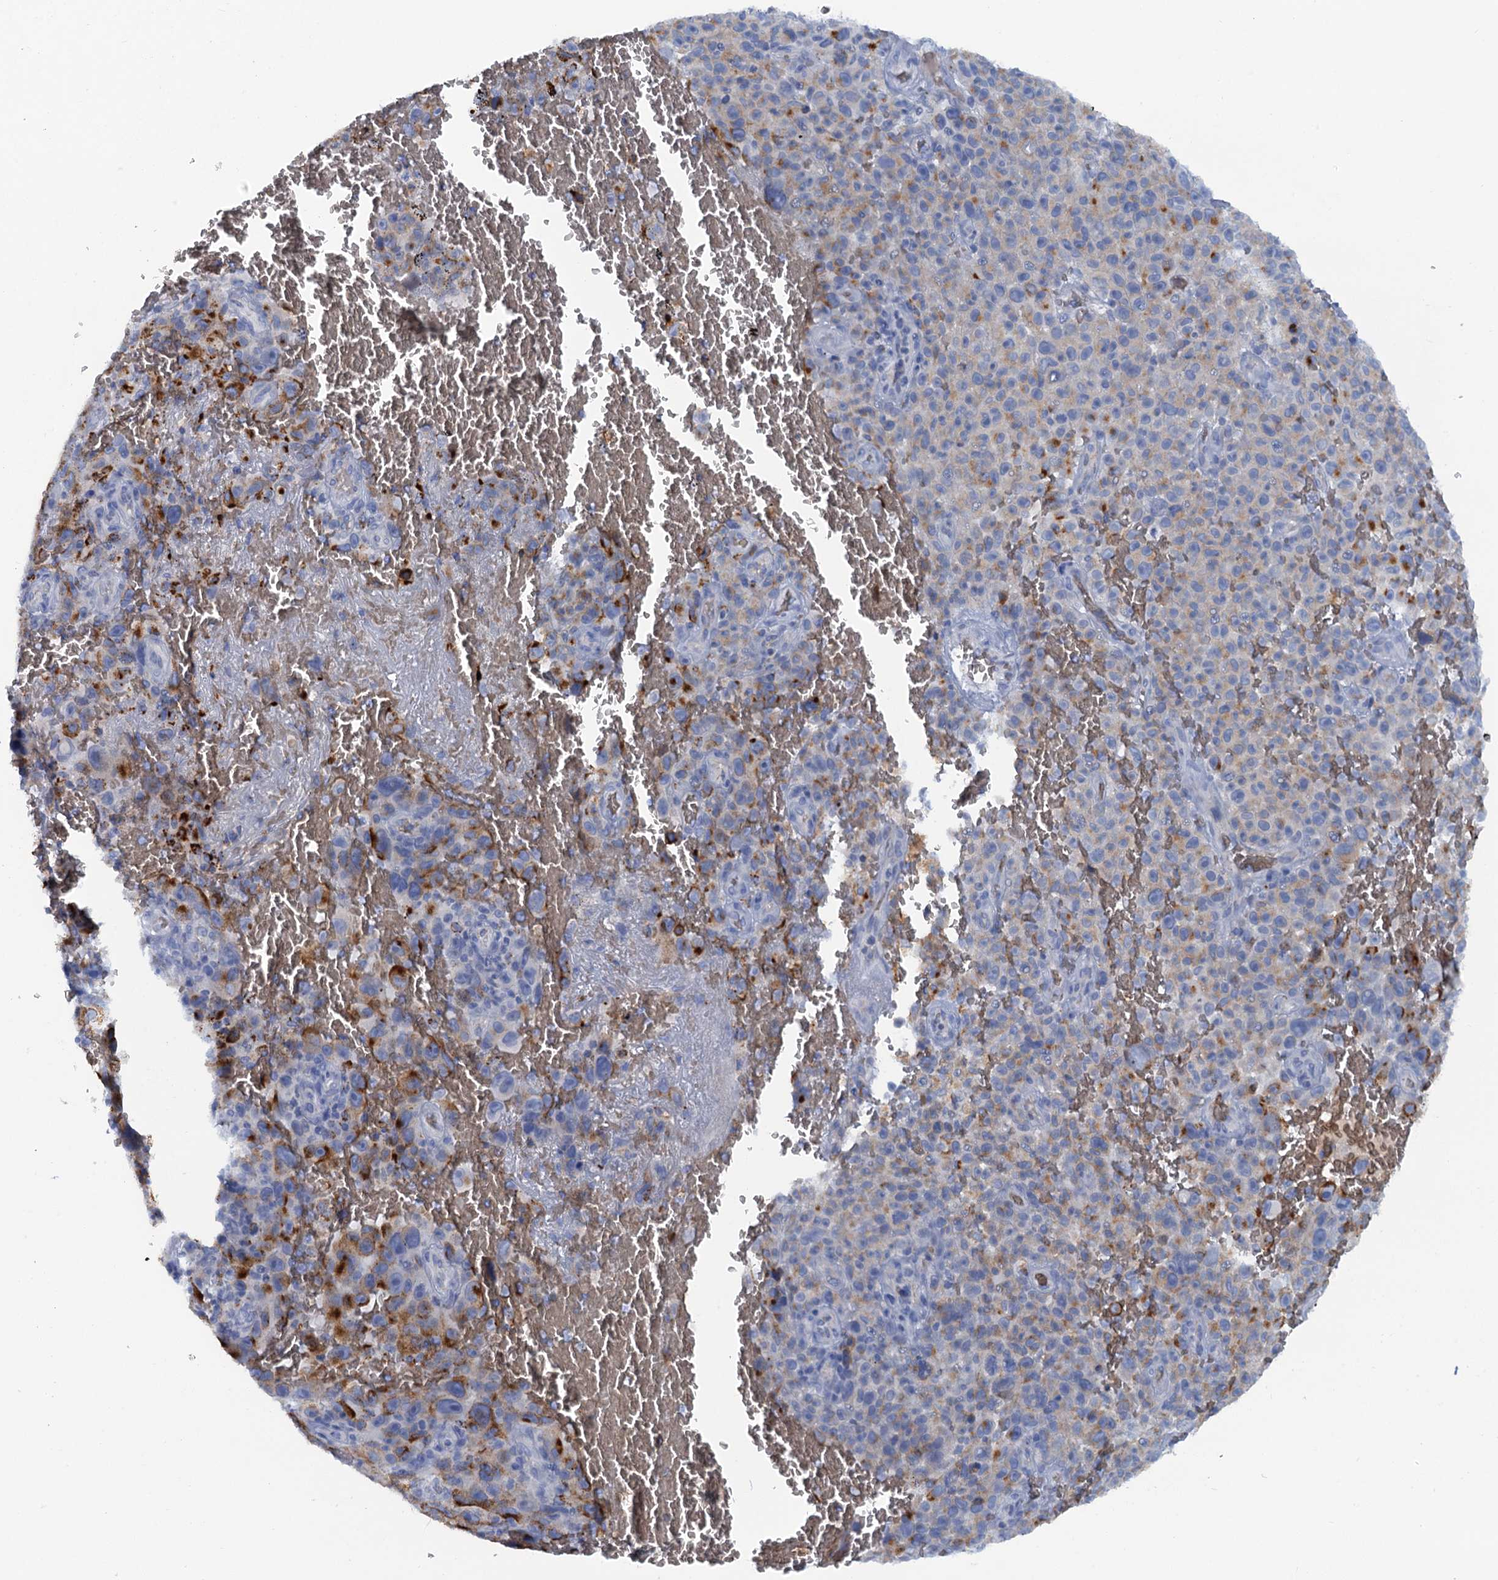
{"staining": {"intensity": "moderate", "quantity": "25%-75%", "location": "cytoplasmic/membranous"}, "tissue": "melanoma", "cell_type": "Tumor cells", "image_type": "cancer", "snomed": [{"axis": "morphology", "description": "Malignant melanoma, NOS"}, {"axis": "topography", "description": "Skin"}], "caption": "Immunohistochemistry image of neoplastic tissue: malignant melanoma stained using IHC shows medium levels of moderate protein expression localized specifically in the cytoplasmic/membranous of tumor cells, appearing as a cytoplasmic/membranous brown color.", "gene": "MYADML2", "patient": {"sex": "female", "age": 82}}